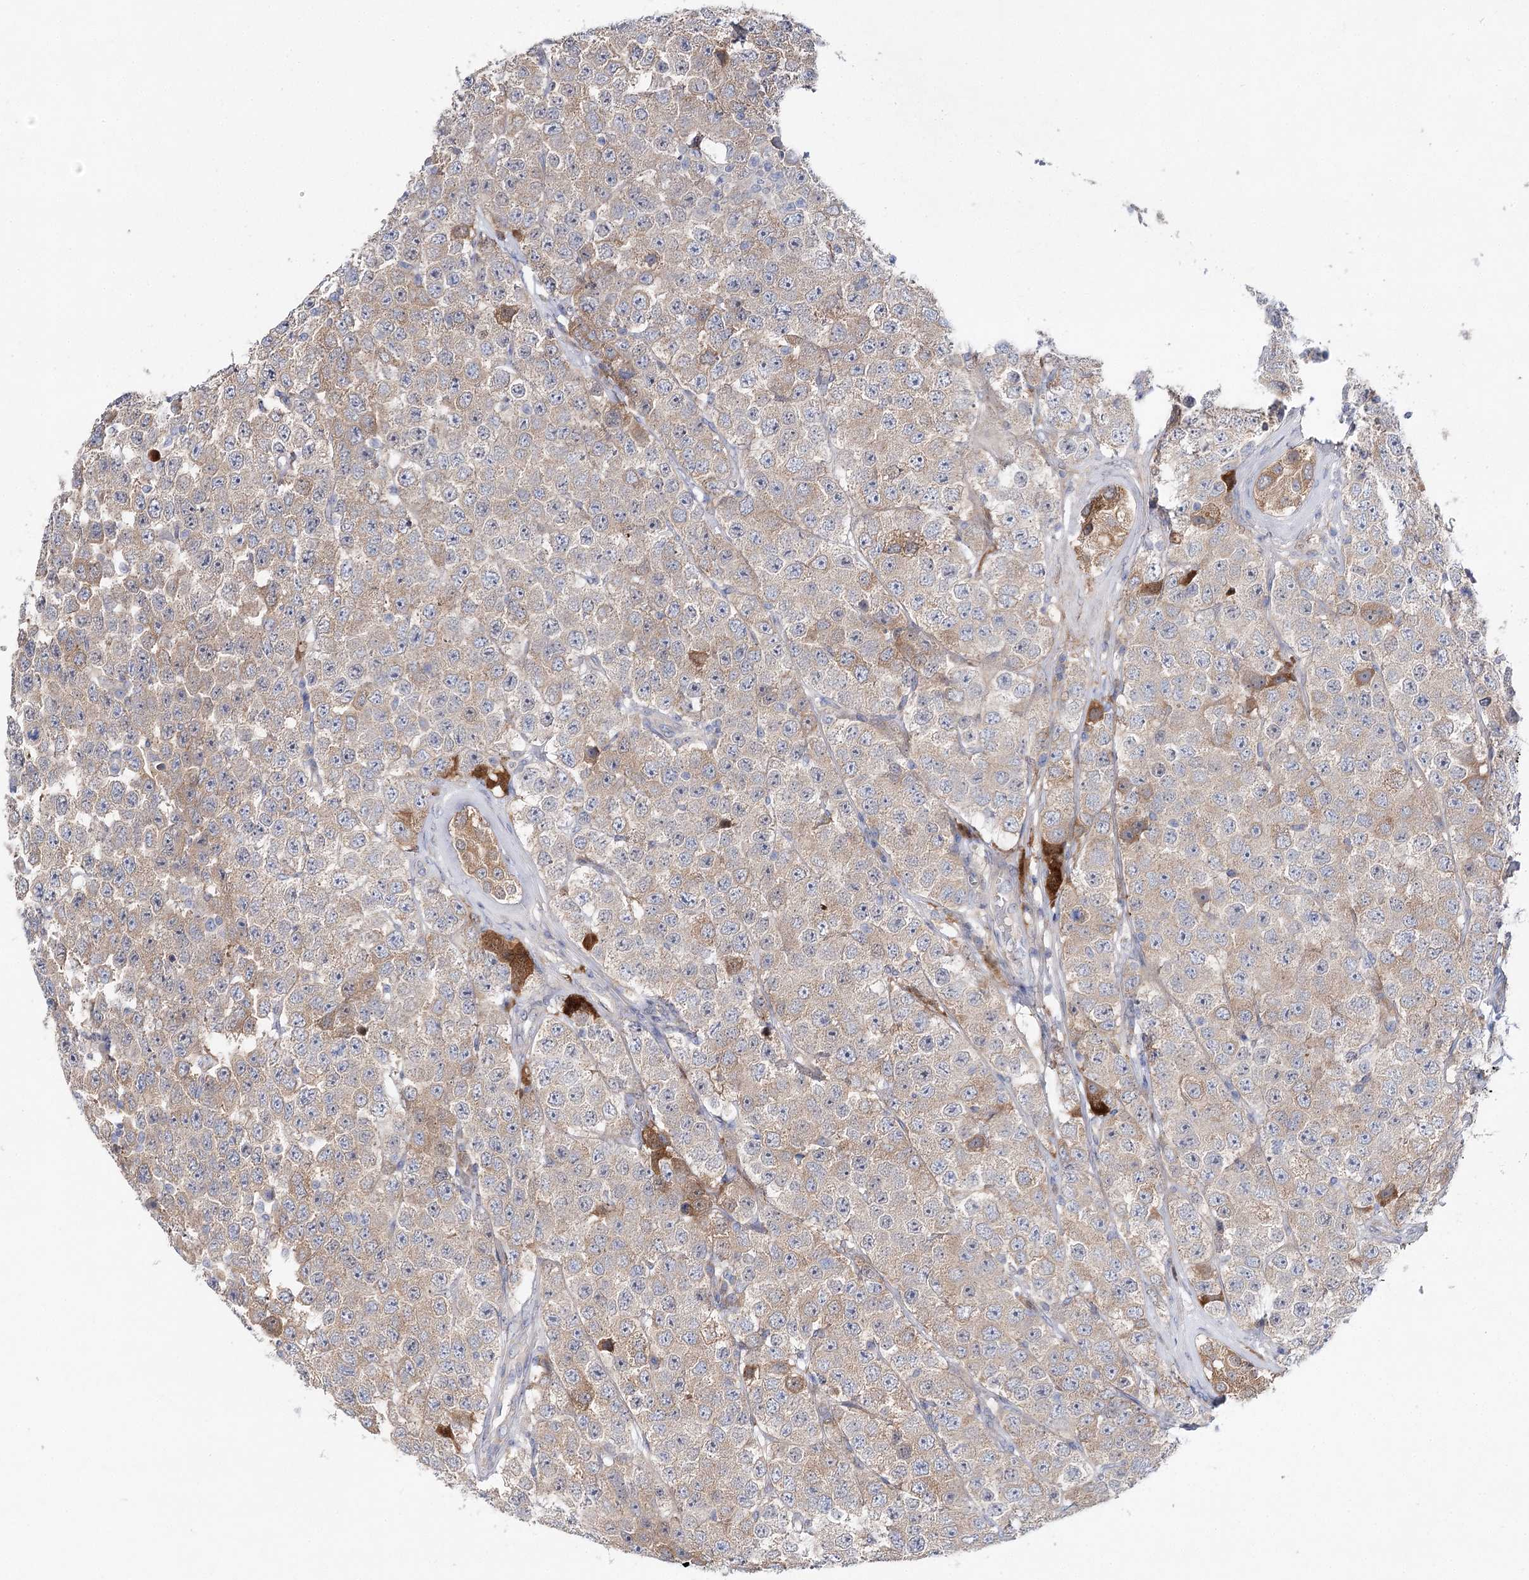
{"staining": {"intensity": "weak", "quantity": ">75%", "location": "cytoplasmic/membranous"}, "tissue": "testis cancer", "cell_type": "Tumor cells", "image_type": "cancer", "snomed": [{"axis": "morphology", "description": "Seminoma, NOS"}, {"axis": "topography", "description": "Testis"}], "caption": "A low amount of weak cytoplasmic/membranous expression is appreciated in approximately >75% of tumor cells in testis seminoma tissue.", "gene": "LRRC14B", "patient": {"sex": "male", "age": 28}}